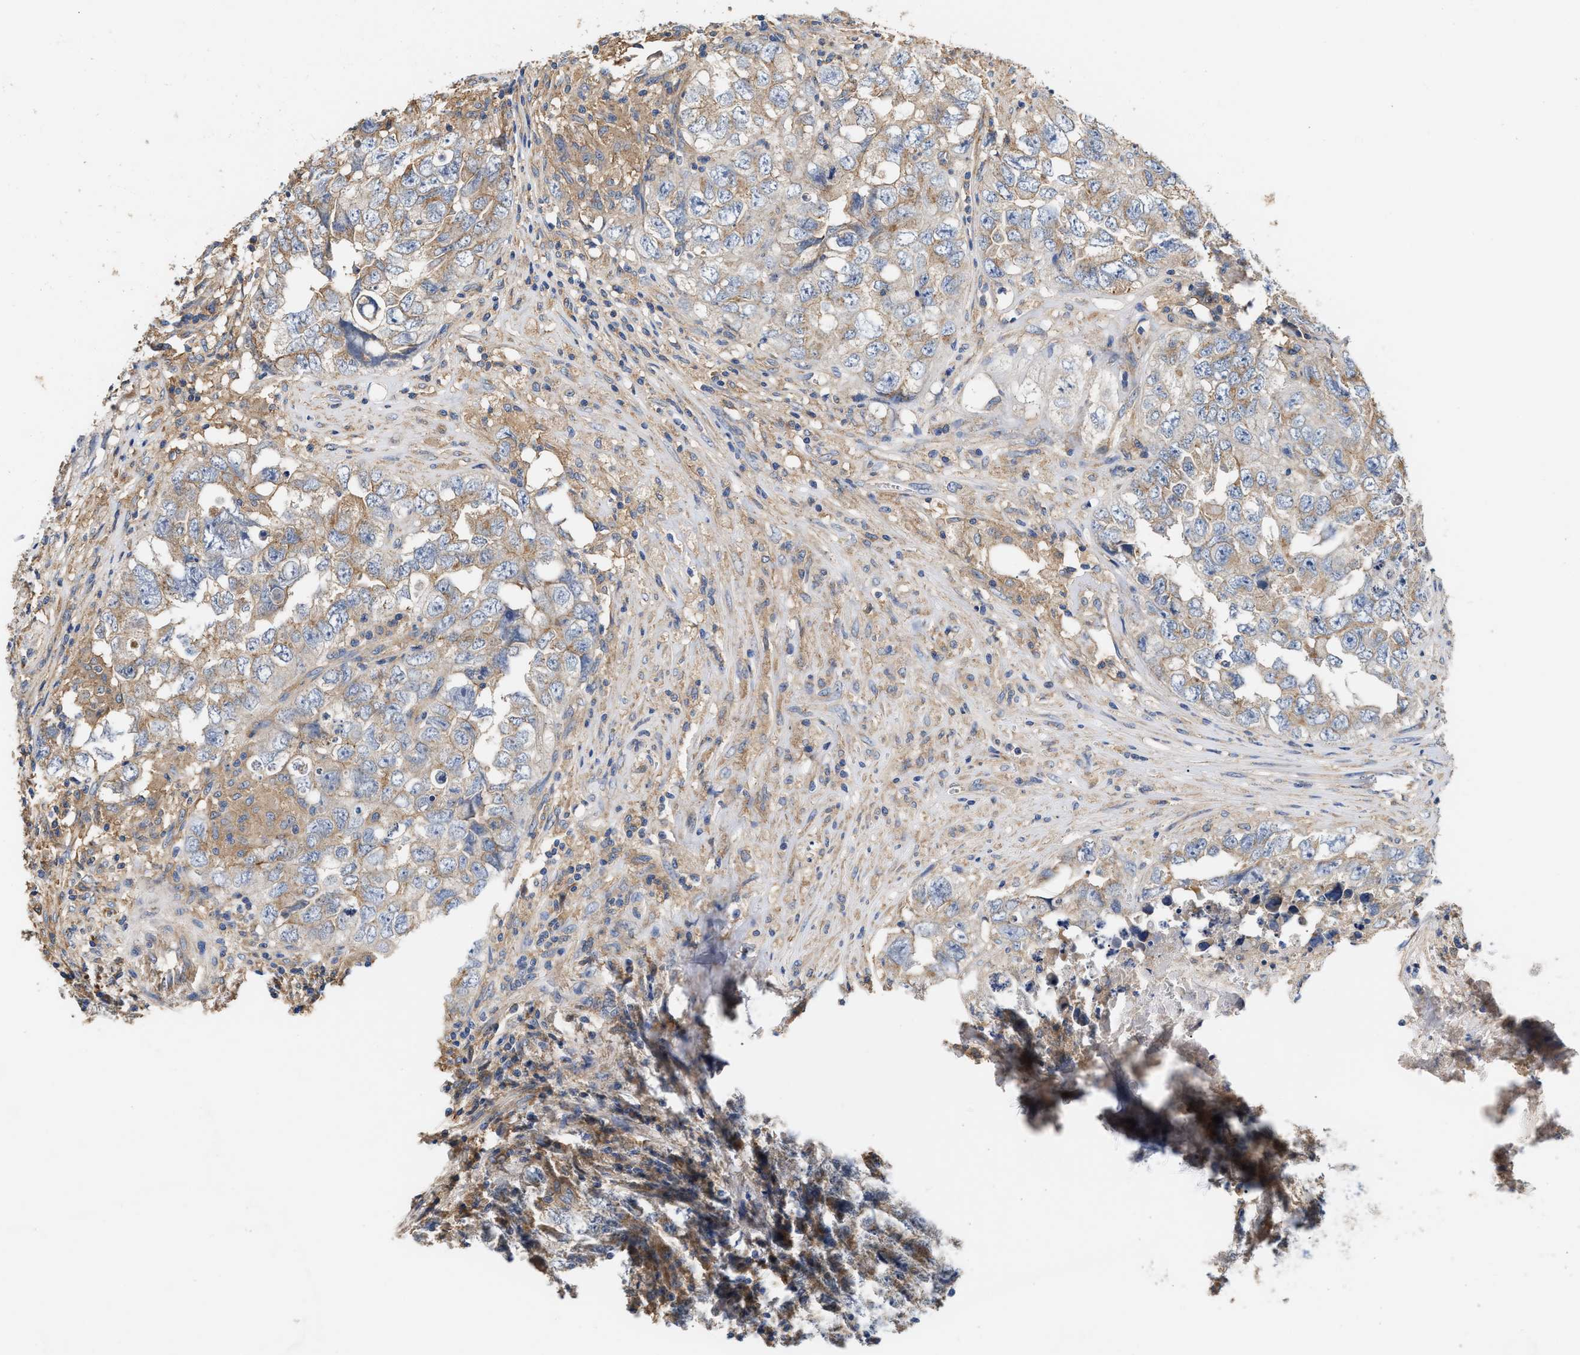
{"staining": {"intensity": "weak", "quantity": "25%-75%", "location": "cytoplasmic/membranous"}, "tissue": "testis cancer", "cell_type": "Tumor cells", "image_type": "cancer", "snomed": [{"axis": "morphology", "description": "Seminoma, NOS"}, {"axis": "morphology", "description": "Carcinoma, Embryonal, NOS"}, {"axis": "topography", "description": "Testis"}], "caption": "Immunohistochemistry (IHC) histopathology image of human testis cancer stained for a protein (brown), which demonstrates low levels of weak cytoplasmic/membranous staining in approximately 25%-75% of tumor cells.", "gene": "KLB", "patient": {"sex": "male", "age": 43}}